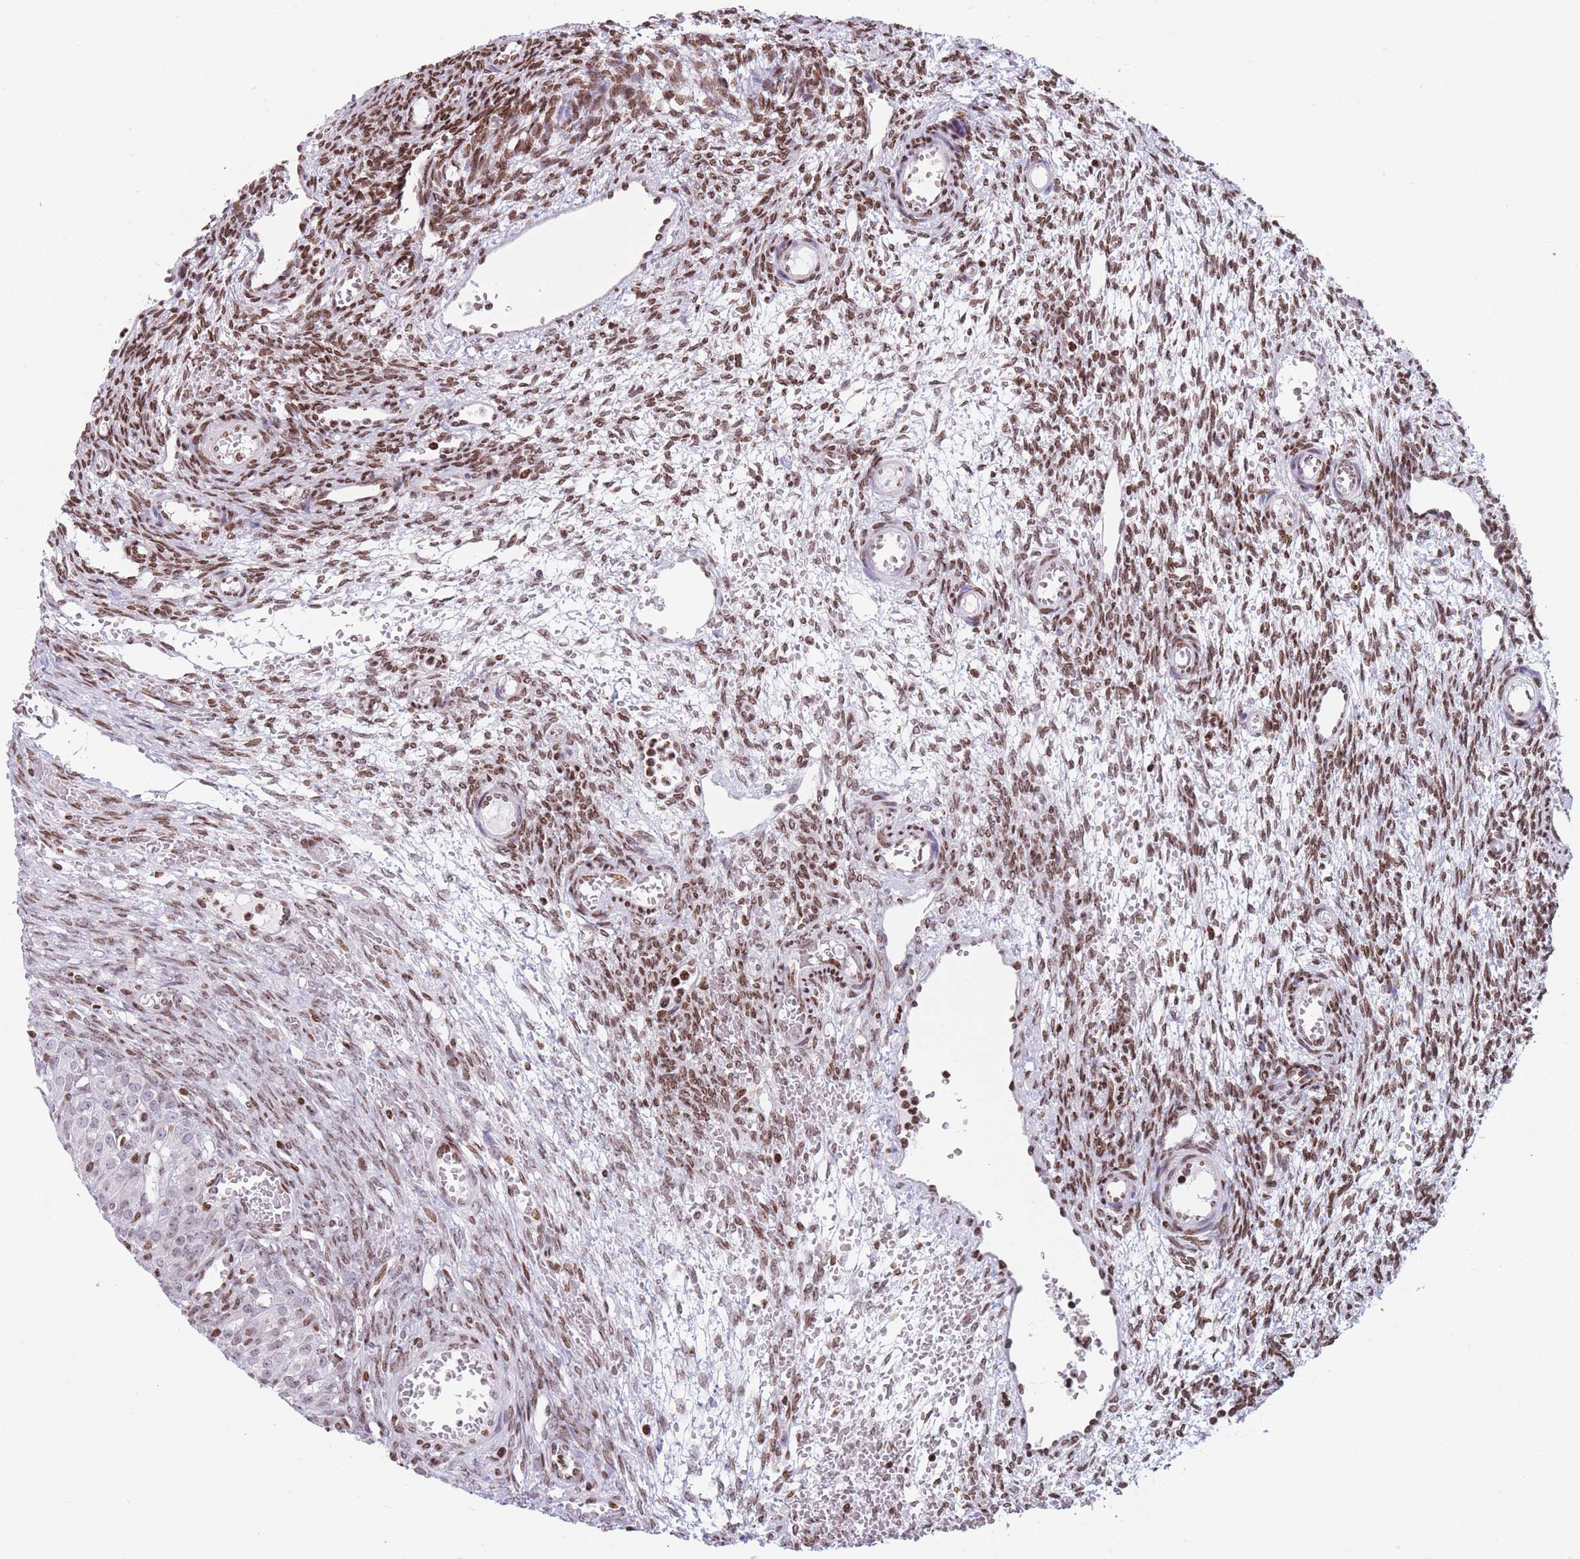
{"staining": {"intensity": "moderate", "quantity": "25%-75%", "location": "nuclear"}, "tissue": "ovary", "cell_type": "Follicle cells", "image_type": "normal", "snomed": [{"axis": "morphology", "description": "Normal tissue, NOS"}, {"axis": "topography", "description": "Ovary"}], "caption": "Brown immunohistochemical staining in normal human ovary demonstrates moderate nuclear positivity in about 25%-75% of follicle cells. The staining is performed using DAB (3,3'-diaminobenzidine) brown chromogen to label protein expression. The nuclei are counter-stained blue using hematoxylin.", "gene": "AK9", "patient": {"sex": "female", "age": 39}}